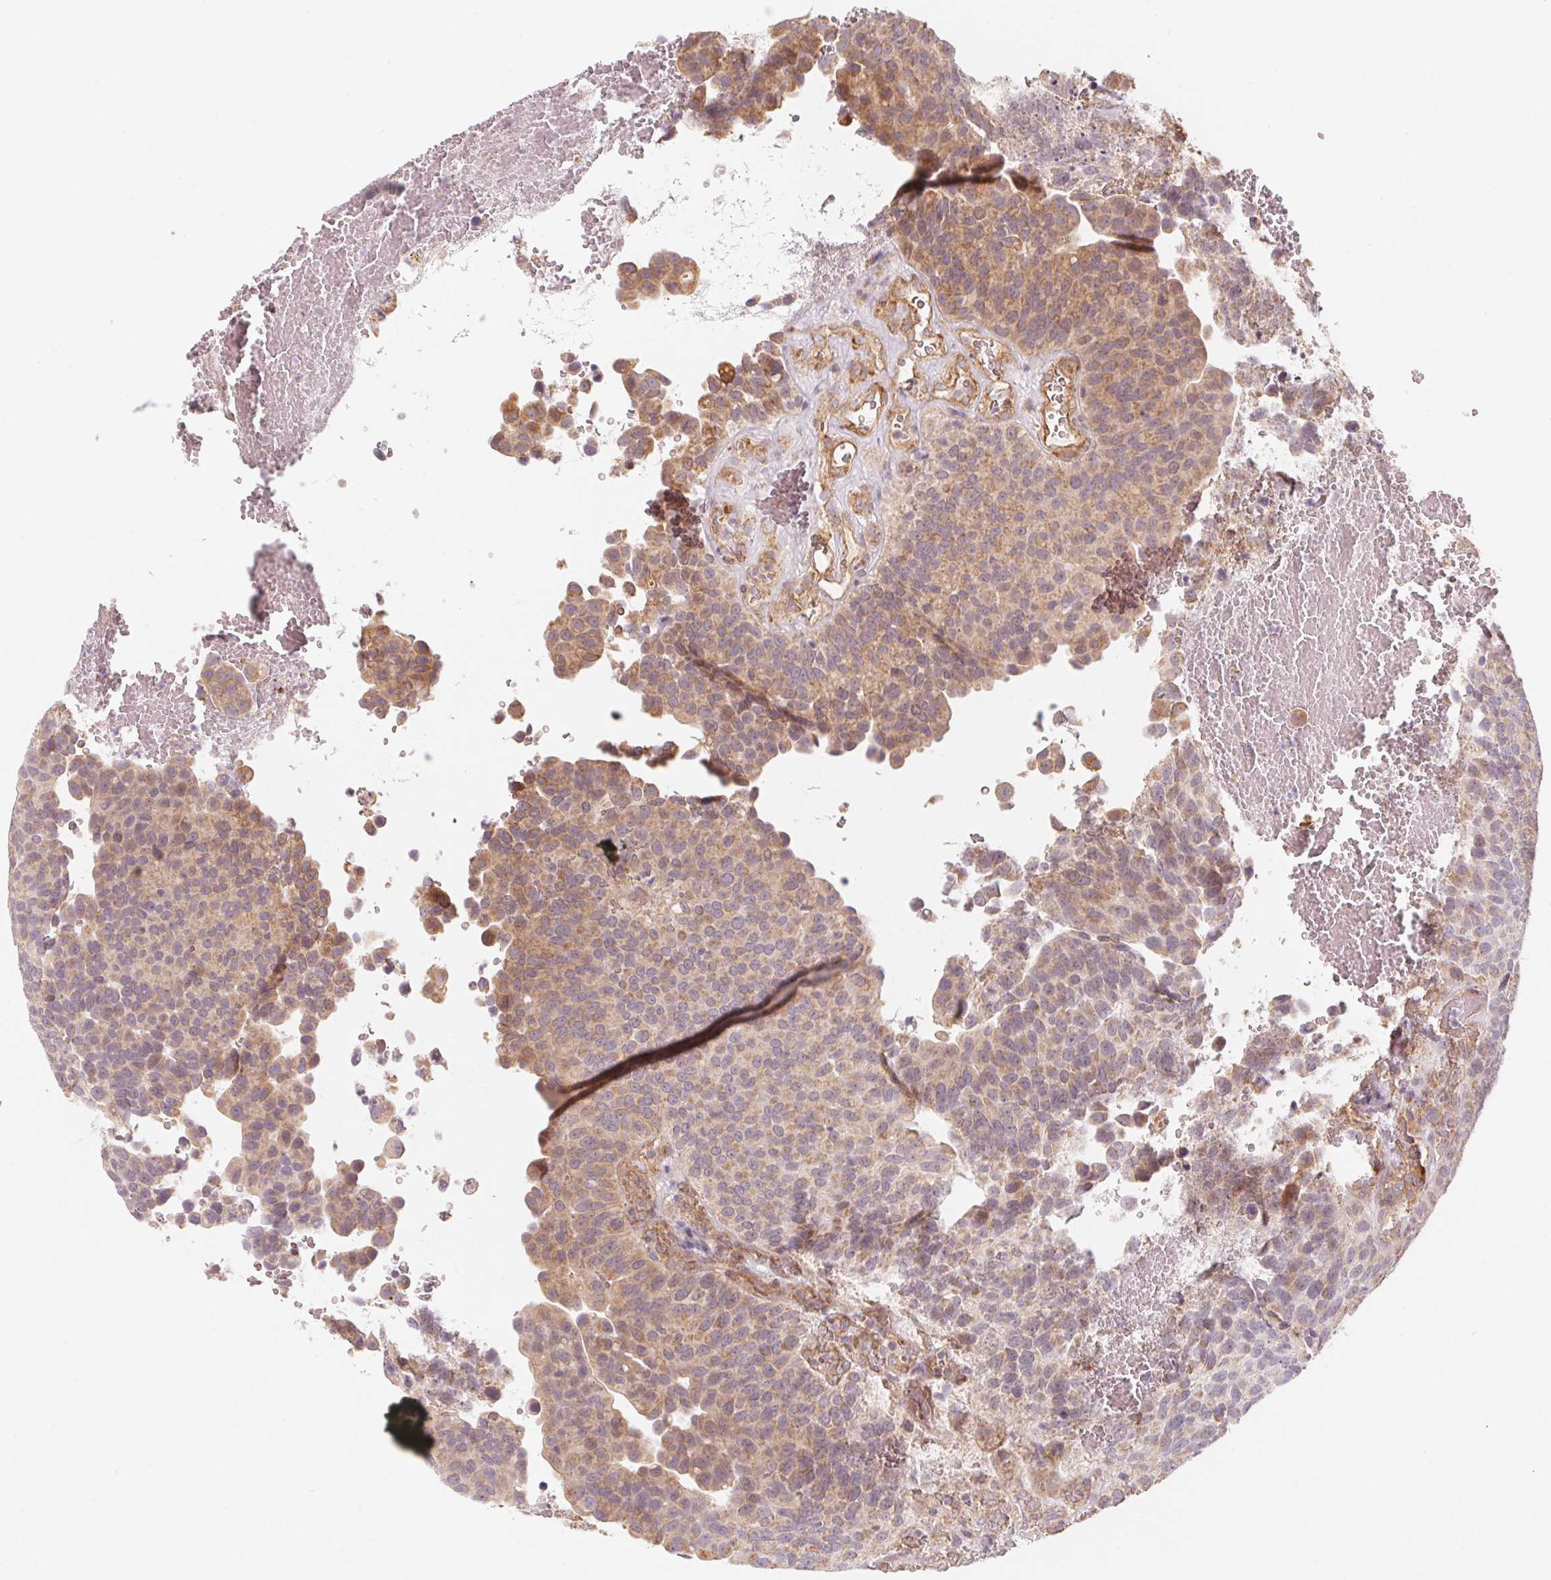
{"staining": {"intensity": "weak", "quantity": ">75%", "location": "cytoplasmic/membranous"}, "tissue": "urothelial cancer", "cell_type": "Tumor cells", "image_type": "cancer", "snomed": [{"axis": "morphology", "description": "Urothelial carcinoma, Low grade"}, {"axis": "topography", "description": "Urinary bladder"}], "caption": "Immunohistochemistry (IHC) of urothelial cancer exhibits low levels of weak cytoplasmic/membranous positivity in approximately >75% of tumor cells.", "gene": "CCDC112", "patient": {"sex": "male", "age": 76}}